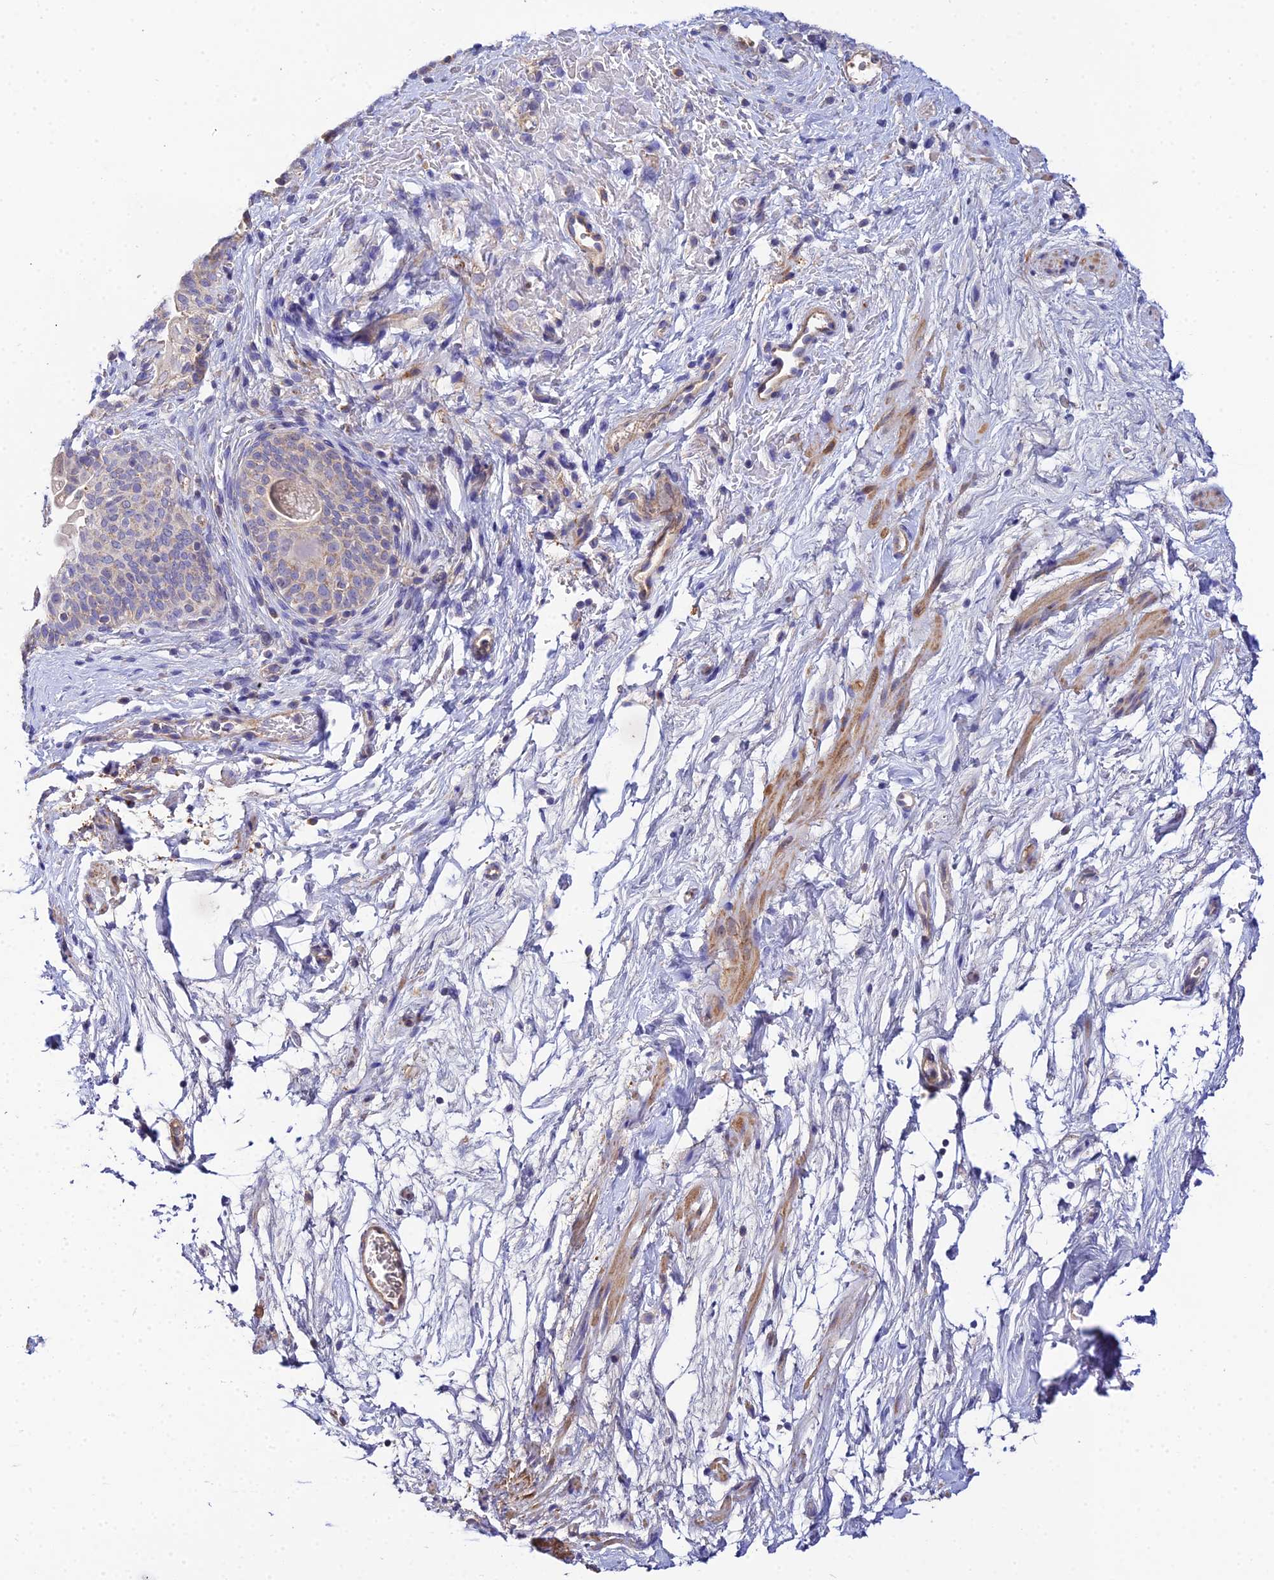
{"staining": {"intensity": "moderate", "quantity": "25%-75%", "location": "cytoplasmic/membranous"}, "tissue": "smooth muscle", "cell_type": "Smooth muscle cells", "image_type": "normal", "snomed": [{"axis": "morphology", "description": "Normal tissue, NOS"}, {"axis": "topography", "description": "Smooth muscle"}, {"axis": "topography", "description": "Peripheral nerve tissue"}], "caption": "Protein positivity by immunohistochemistry demonstrates moderate cytoplasmic/membranous staining in about 25%-75% of smooth muscle cells in normal smooth muscle. (Brightfield microscopy of DAB IHC at high magnification).", "gene": "ACOT1", "patient": {"sex": "male", "age": 69}}